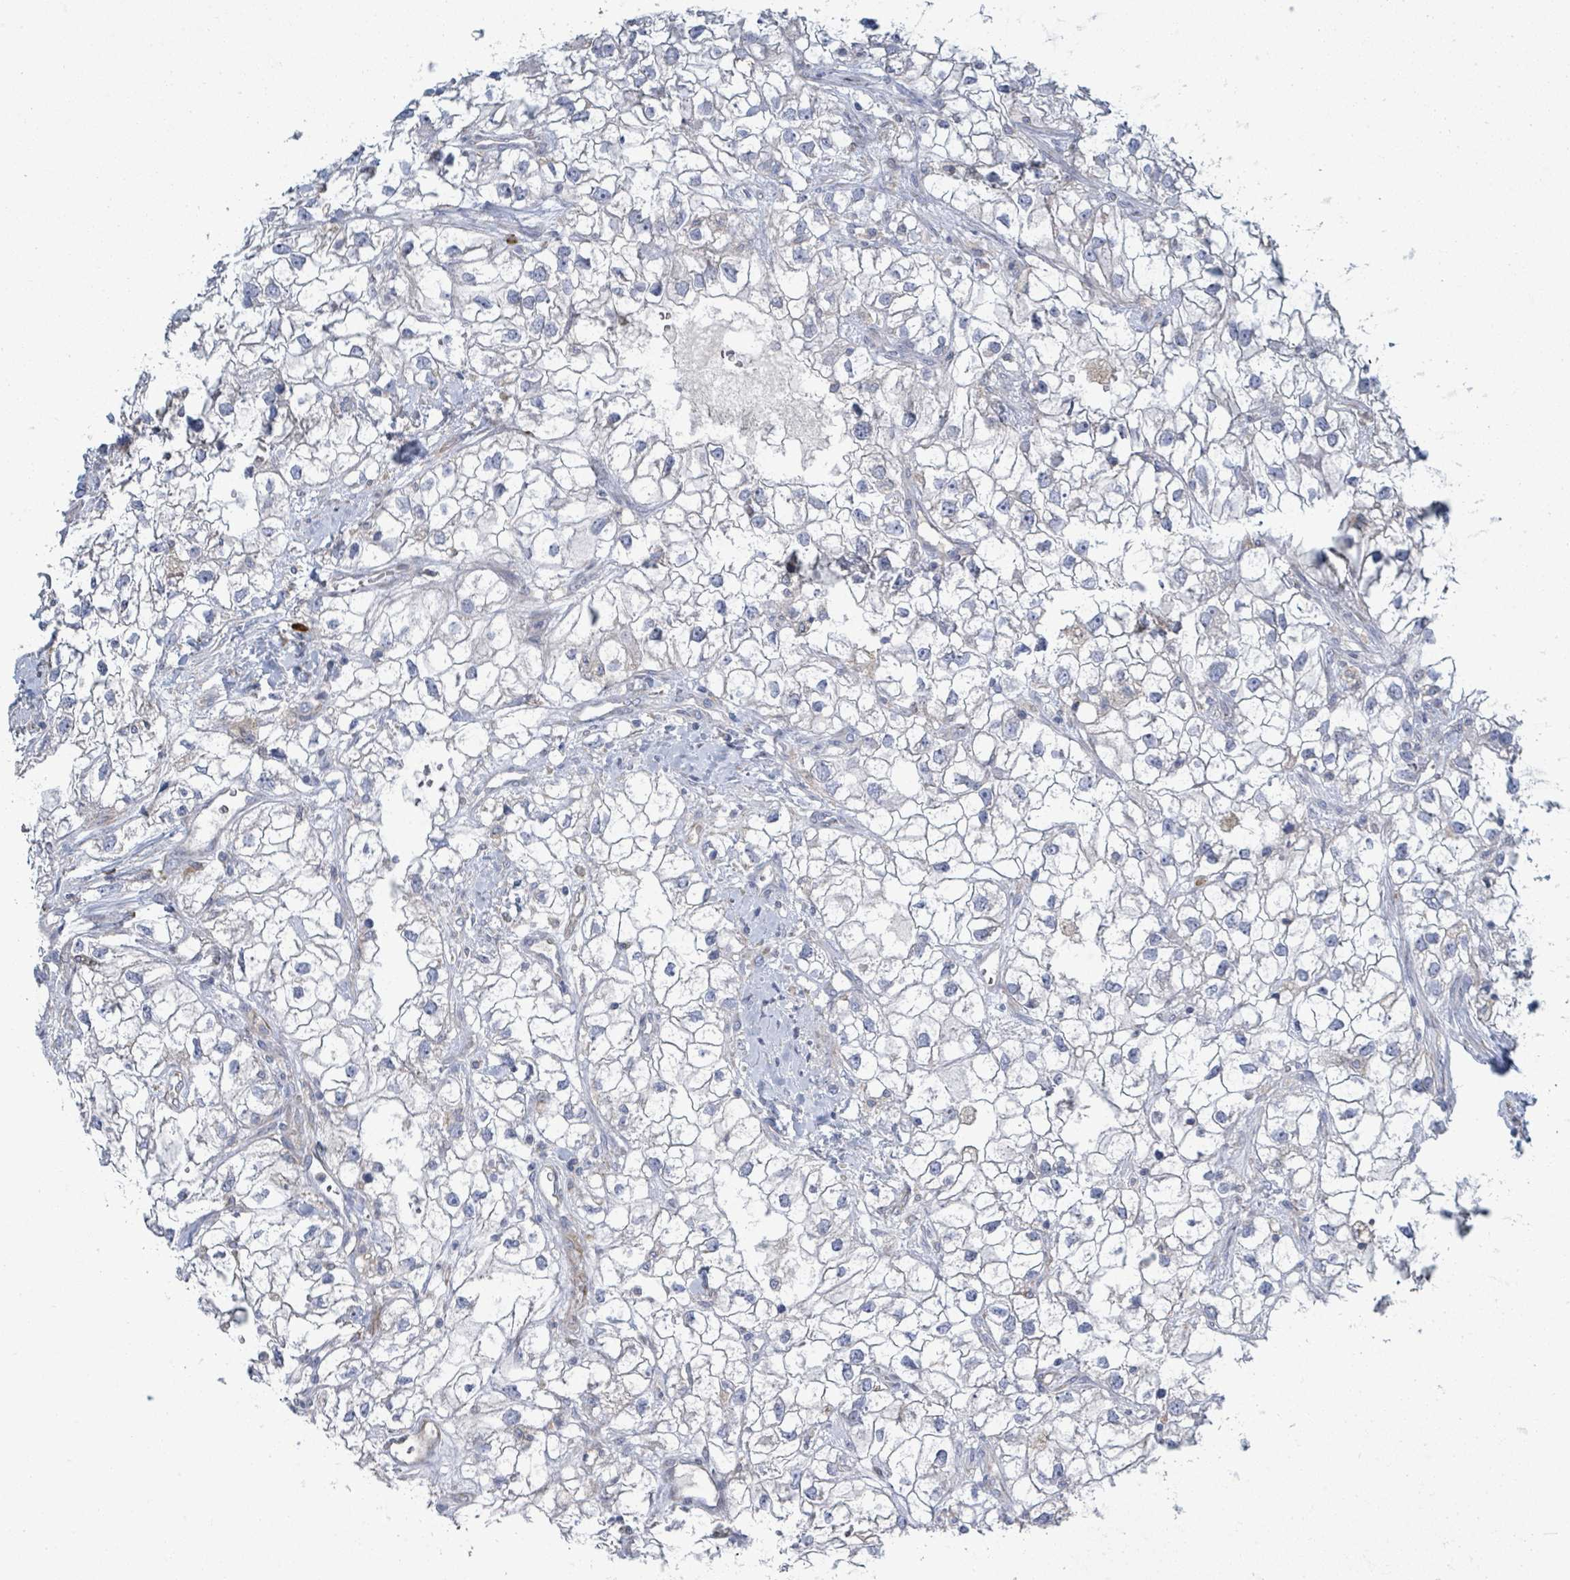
{"staining": {"intensity": "negative", "quantity": "none", "location": "none"}, "tissue": "renal cancer", "cell_type": "Tumor cells", "image_type": "cancer", "snomed": [{"axis": "morphology", "description": "Adenocarcinoma, NOS"}, {"axis": "topography", "description": "Kidney"}], "caption": "Protein analysis of renal cancer shows no significant positivity in tumor cells.", "gene": "SIRPB1", "patient": {"sex": "male", "age": 59}}